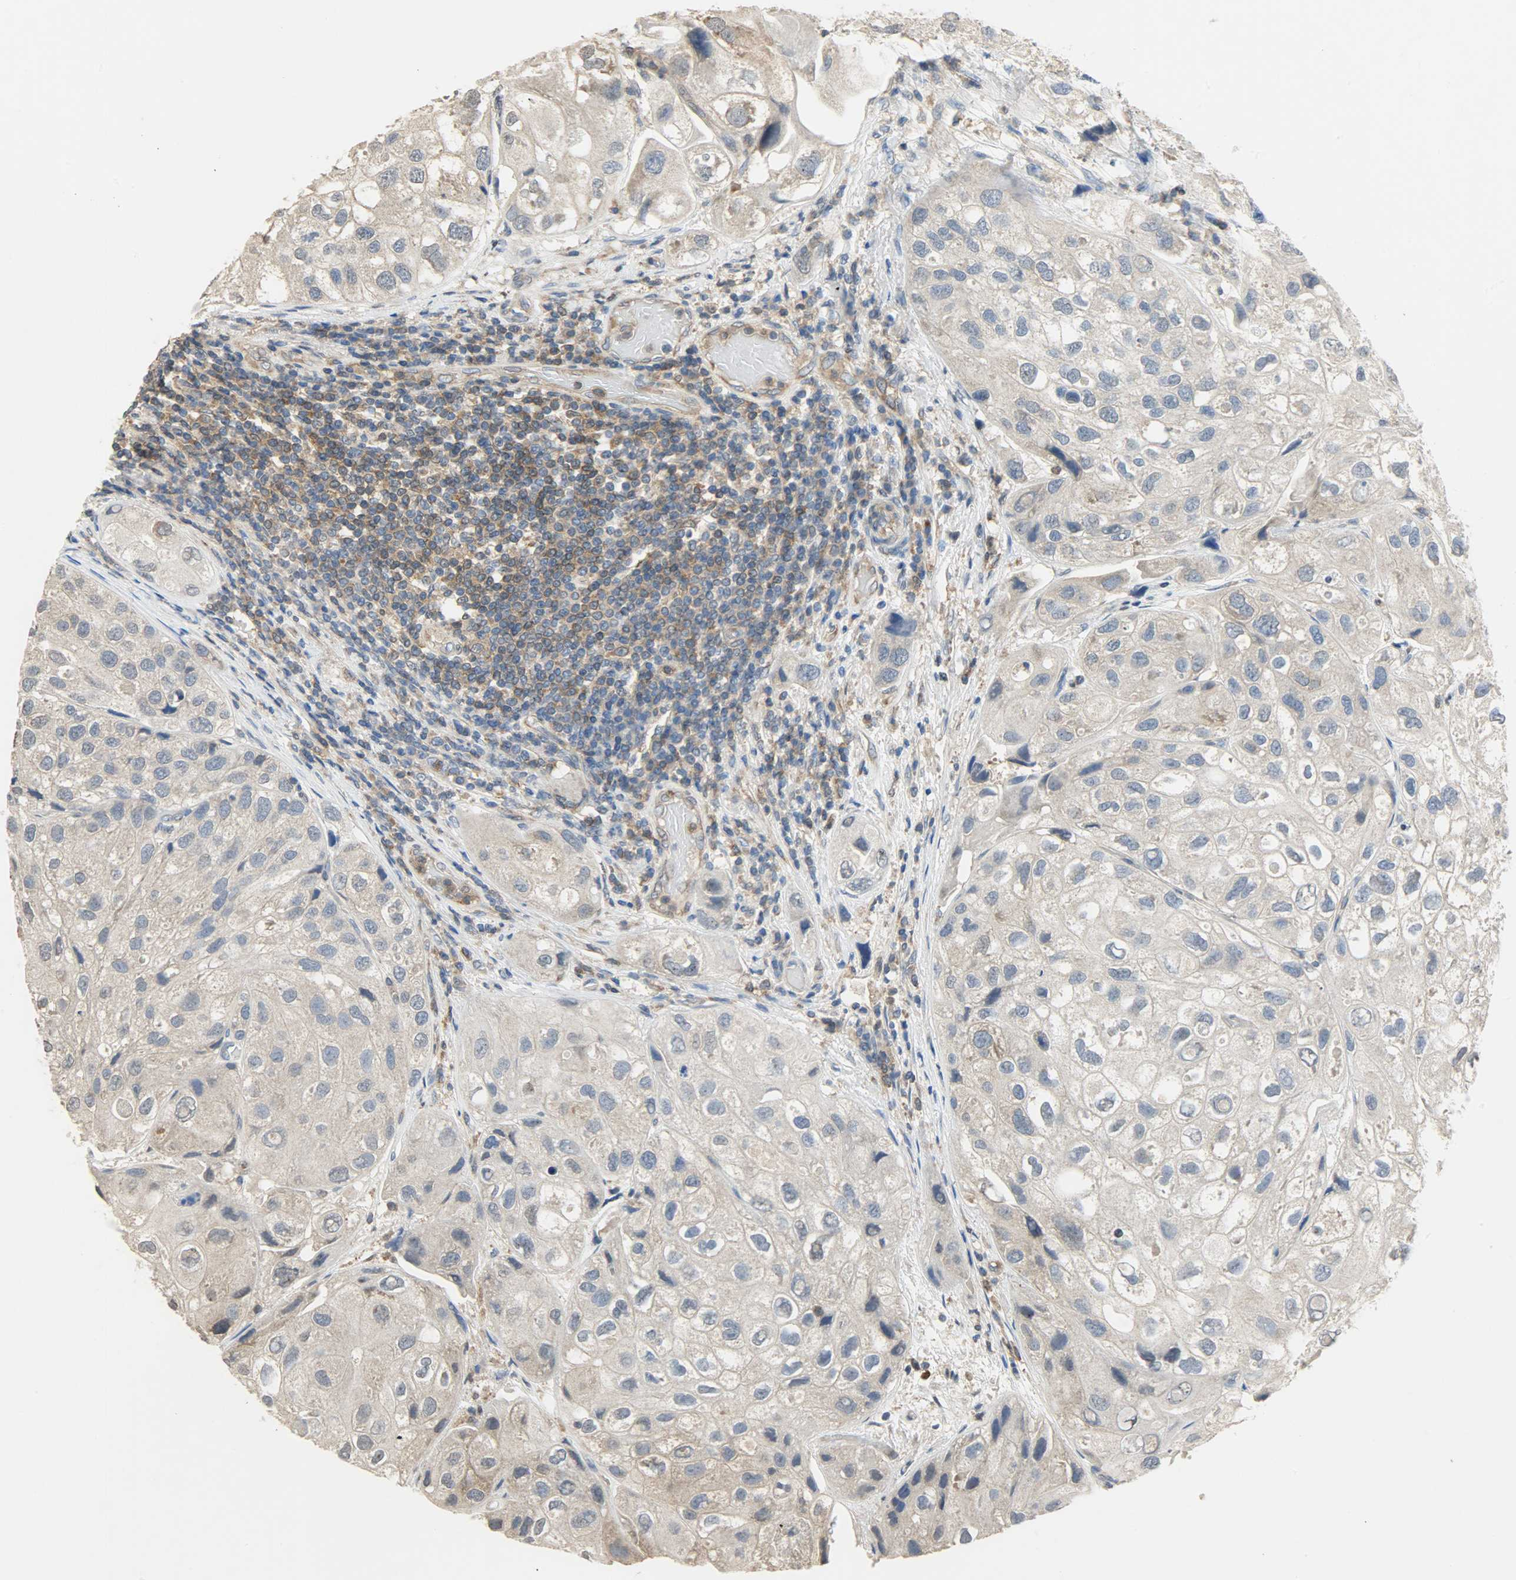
{"staining": {"intensity": "weak", "quantity": "25%-75%", "location": "cytoplasmic/membranous"}, "tissue": "urothelial cancer", "cell_type": "Tumor cells", "image_type": "cancer", "snomed": [{"axis": "morphology", "description": "Urothelial carcinoma, High grade"}, {"axis": "topography", "description": "Urinary bladder"}], "caption": "A brown stain labels weak cytoplasmic/membranous expression of a protein in human urothelial cancer tumor cells.", "gene": "TRIM21", "patient": {"sex": "female", "age": 64}}